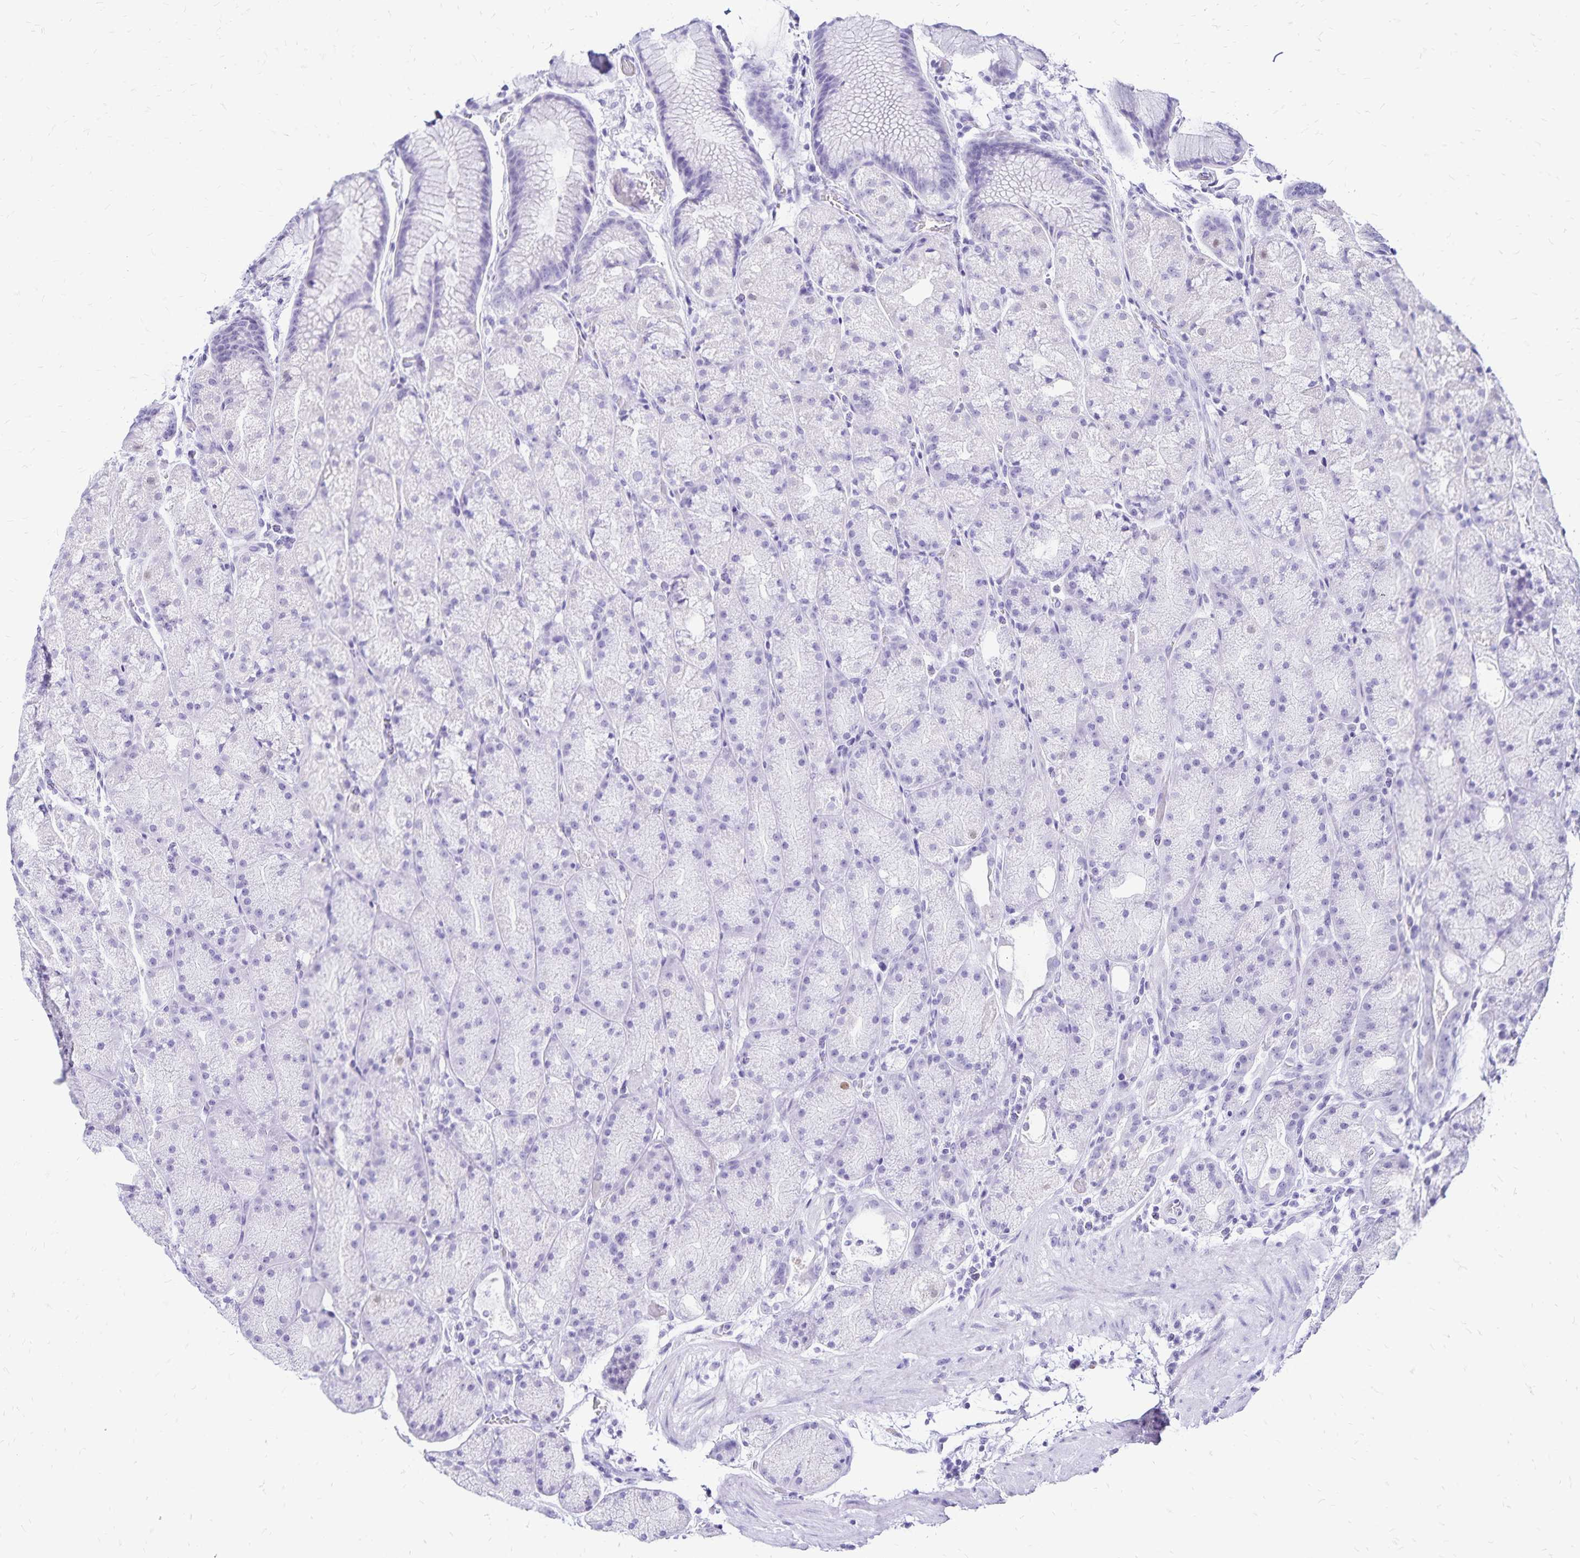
{"staining": {"intensity": "negative", "quantity": "none", "location": "none"}, "tissue": "stomach", "cell_type": "Glandular cells", "image_type": "normal", "snomed": [{"axis": "morphology", "description": "Normal tissue, NOS"}, {"axis": "topography", "description": "Stomach, upper"}, {"axis": "topography", "description": "Stomach"}], "caption": "Immunohistochemistry photomicrograph of normal stomach stained for a protein (brown), which demonstrates no expression in glandular cells.", "gene": "LIN28B", "patient": {"sex": "male", "age": 48}}